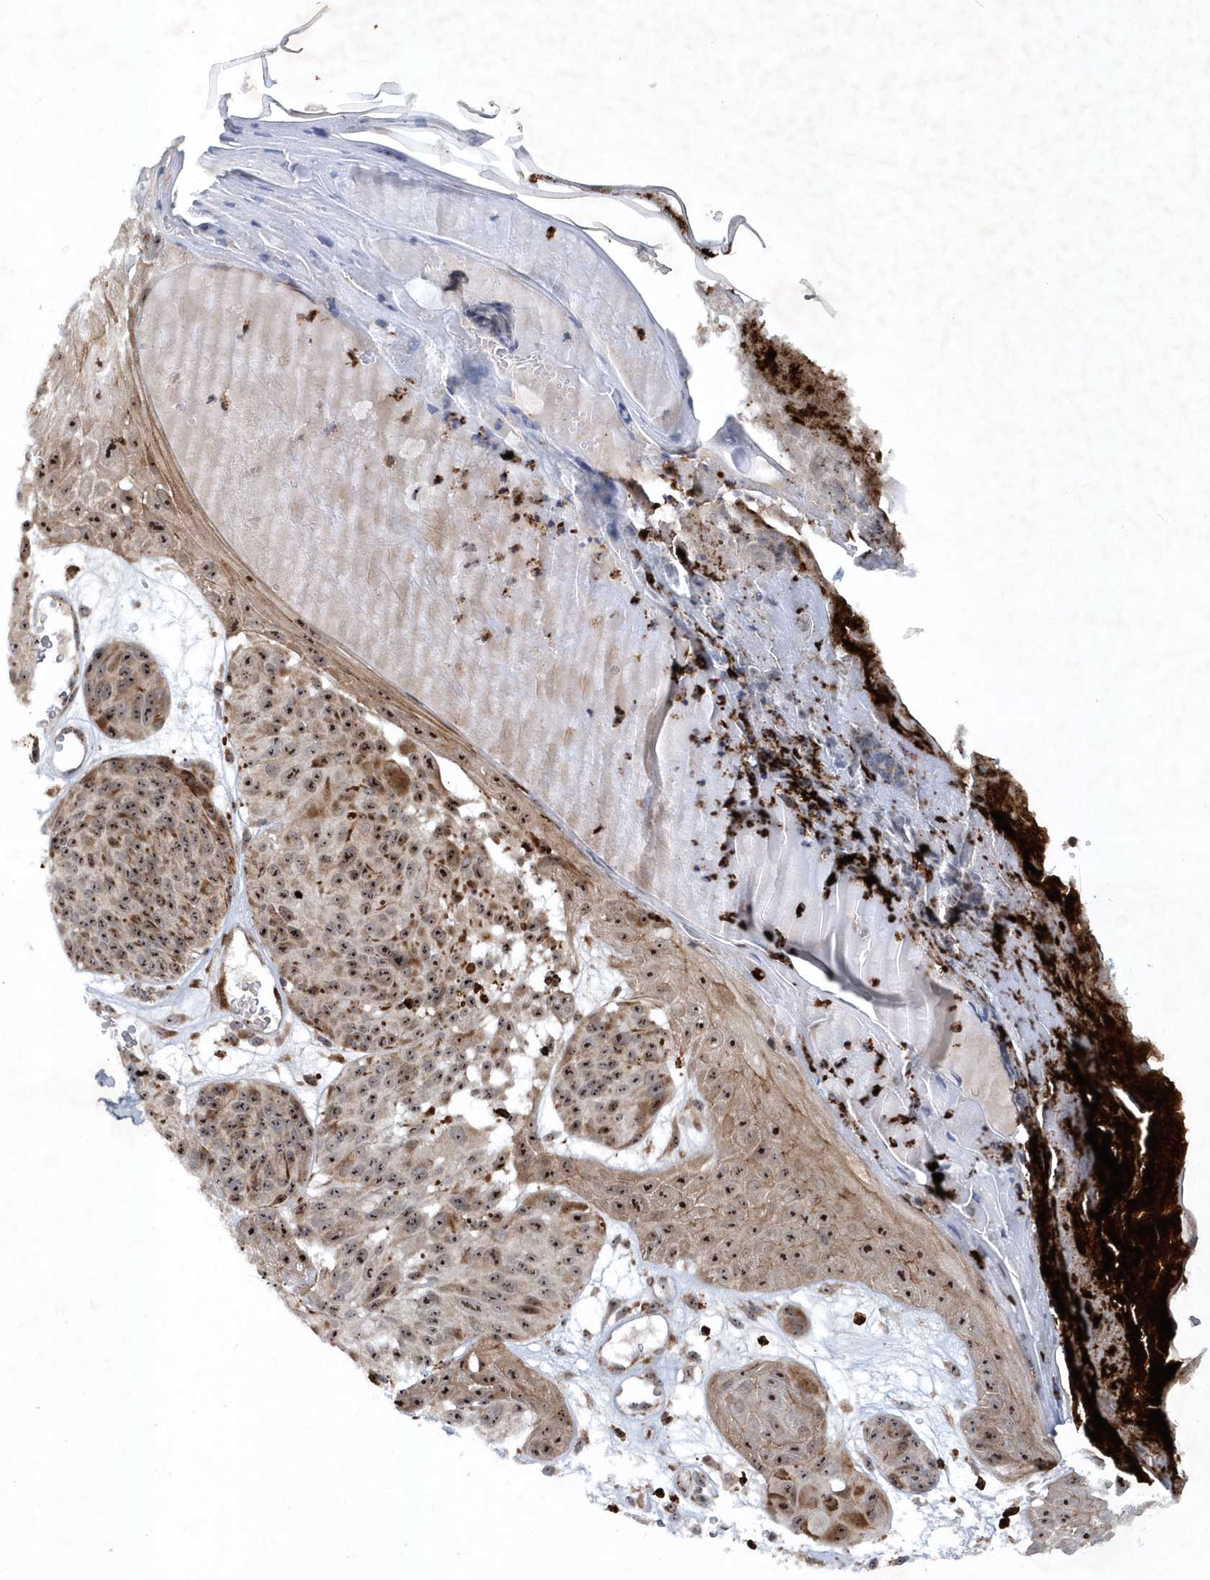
{"staining": {"intensity": "strong", "quantity": ">75%", "location": "cytoplasmic/membranous,nuclear"}, "tissue": "melanoma", "cell_type": "Tumor cells", "image_type": "cancer", "snomed": [{"axis": "morphology", "description": "Malignant melanoma, NOS"}, {"axis": "topography", "description": "Skin"}], "caption": "This is a micrograph of immunohistochemistry staining of melanoma, which shows strong expression in the cytoplasmic/membranous and nuclear of tumor cells.", "gene": "SOWAHB", "patient": {"sex": "male", "age": 83}}